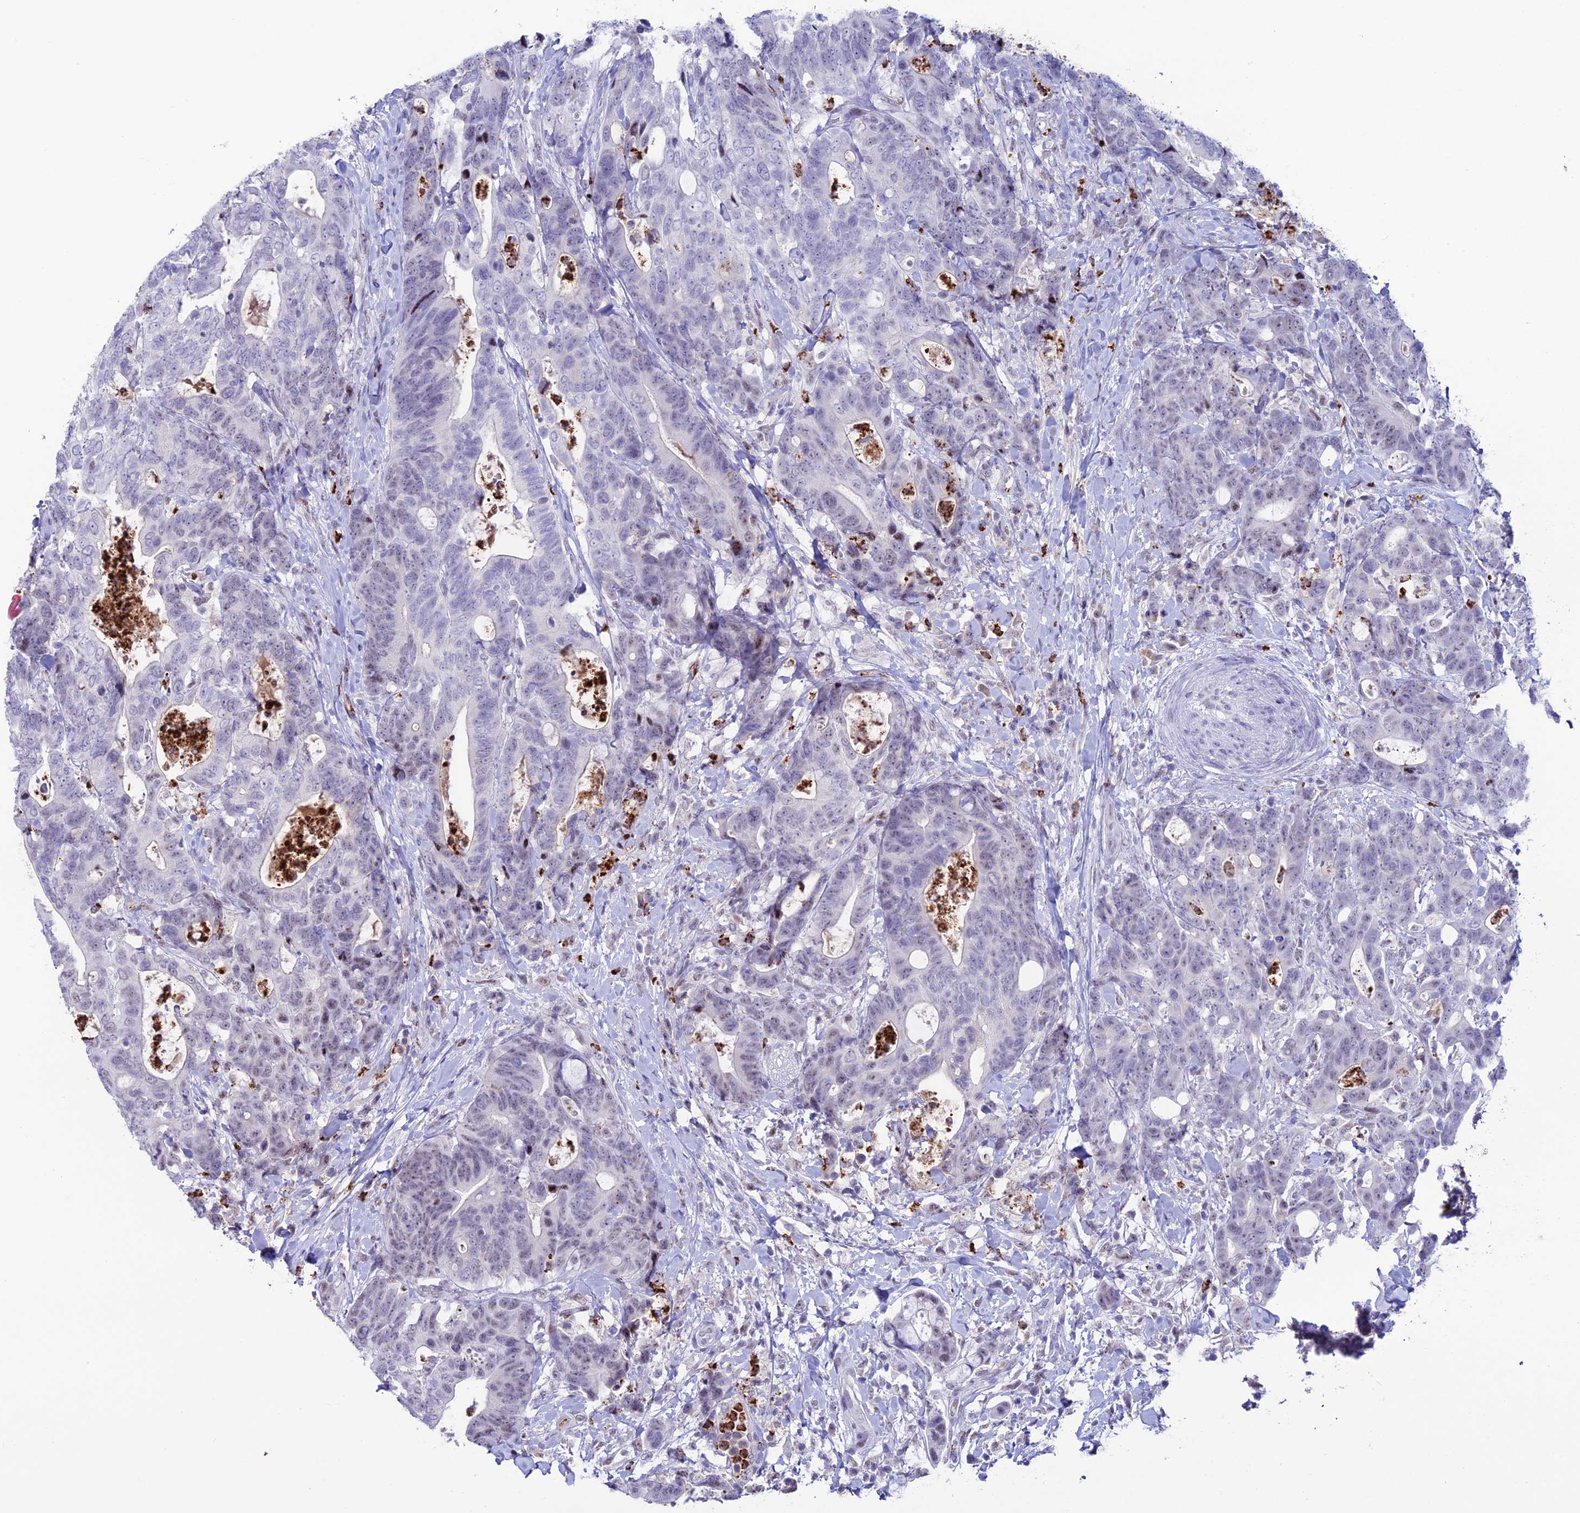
{"staining": {"intensity": "negative", "quantity": "none", "location": "none"}, "tissue": "colorectal cancer", "cell_type": "Tumor cells", "image_type": "cancer", "snomed": [{"axis": "morphology", "description": "Adenocarcinoma, NOS"}, {"axis": "topography", "description": "Colon"}], "caption": "Immunohistochemistry photomicrograph of neoplastic tissue: human colorectal cancer (adenocarcinoma) stained with DAB demonstrates no significant protein positivity in tumor cells. (Brightfield microscopy of DAB (3,3'-diaminobenzidine) immunohistochemistry at high magnification).", "gene": "MFSD2B", "patient": {"sex": "female", "age": 82}}